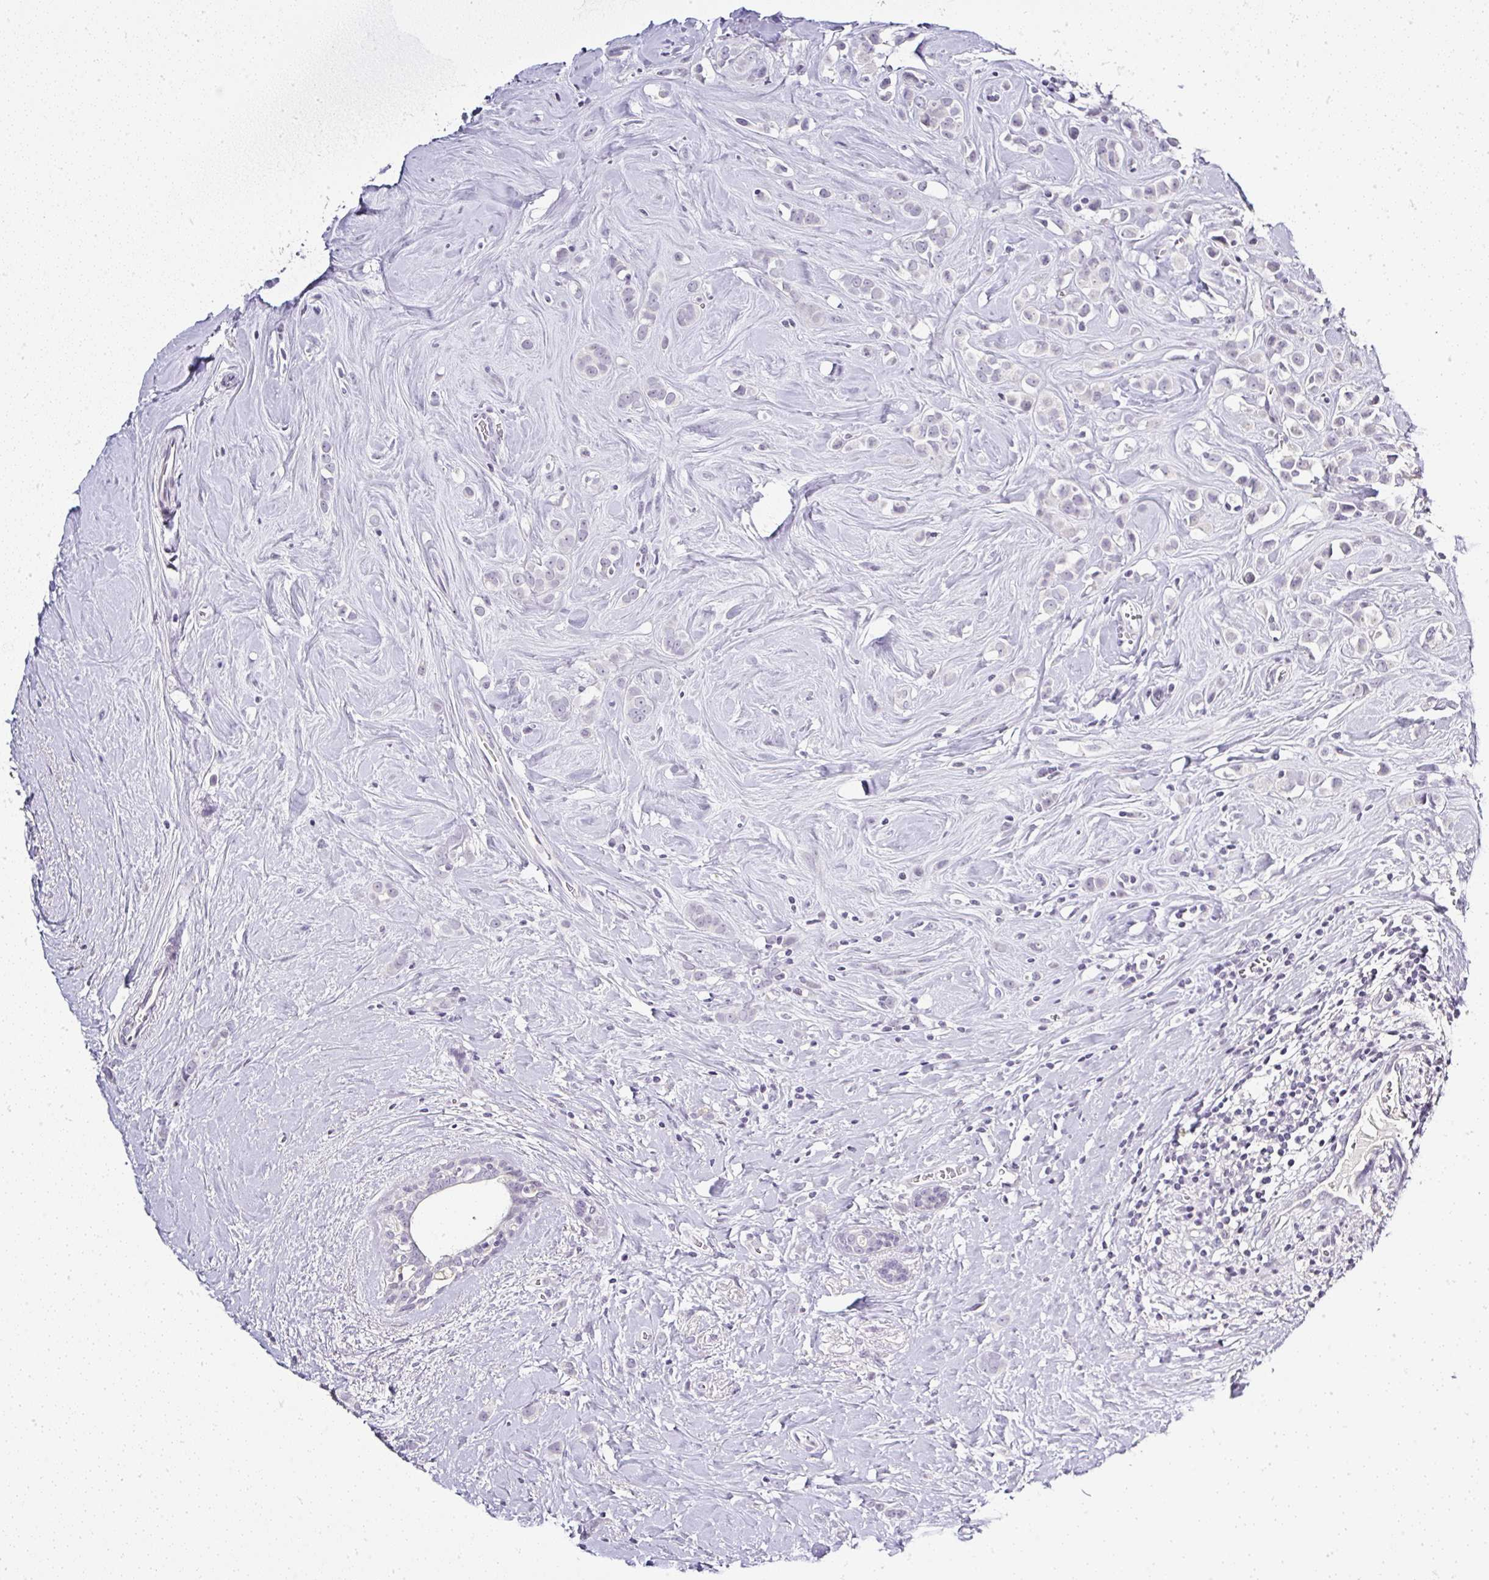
{"staining": {"intensity": "negative", "quantity": "none", "location": "none"}, "tissue": "breast cancer", "cell_type": "Tumor cells", "image_type": "cancer", "snomed": [{"axis": "morphology", "description": "Duct carcinoma"}, {"axis": "topography", "description": "Breast"}], "caption": "Tumor cells show no significant positivity in invasive ductal carcinoma (breast).", "gene": "SERPINB3", "patient": {"sex": "female", "age": 80}}